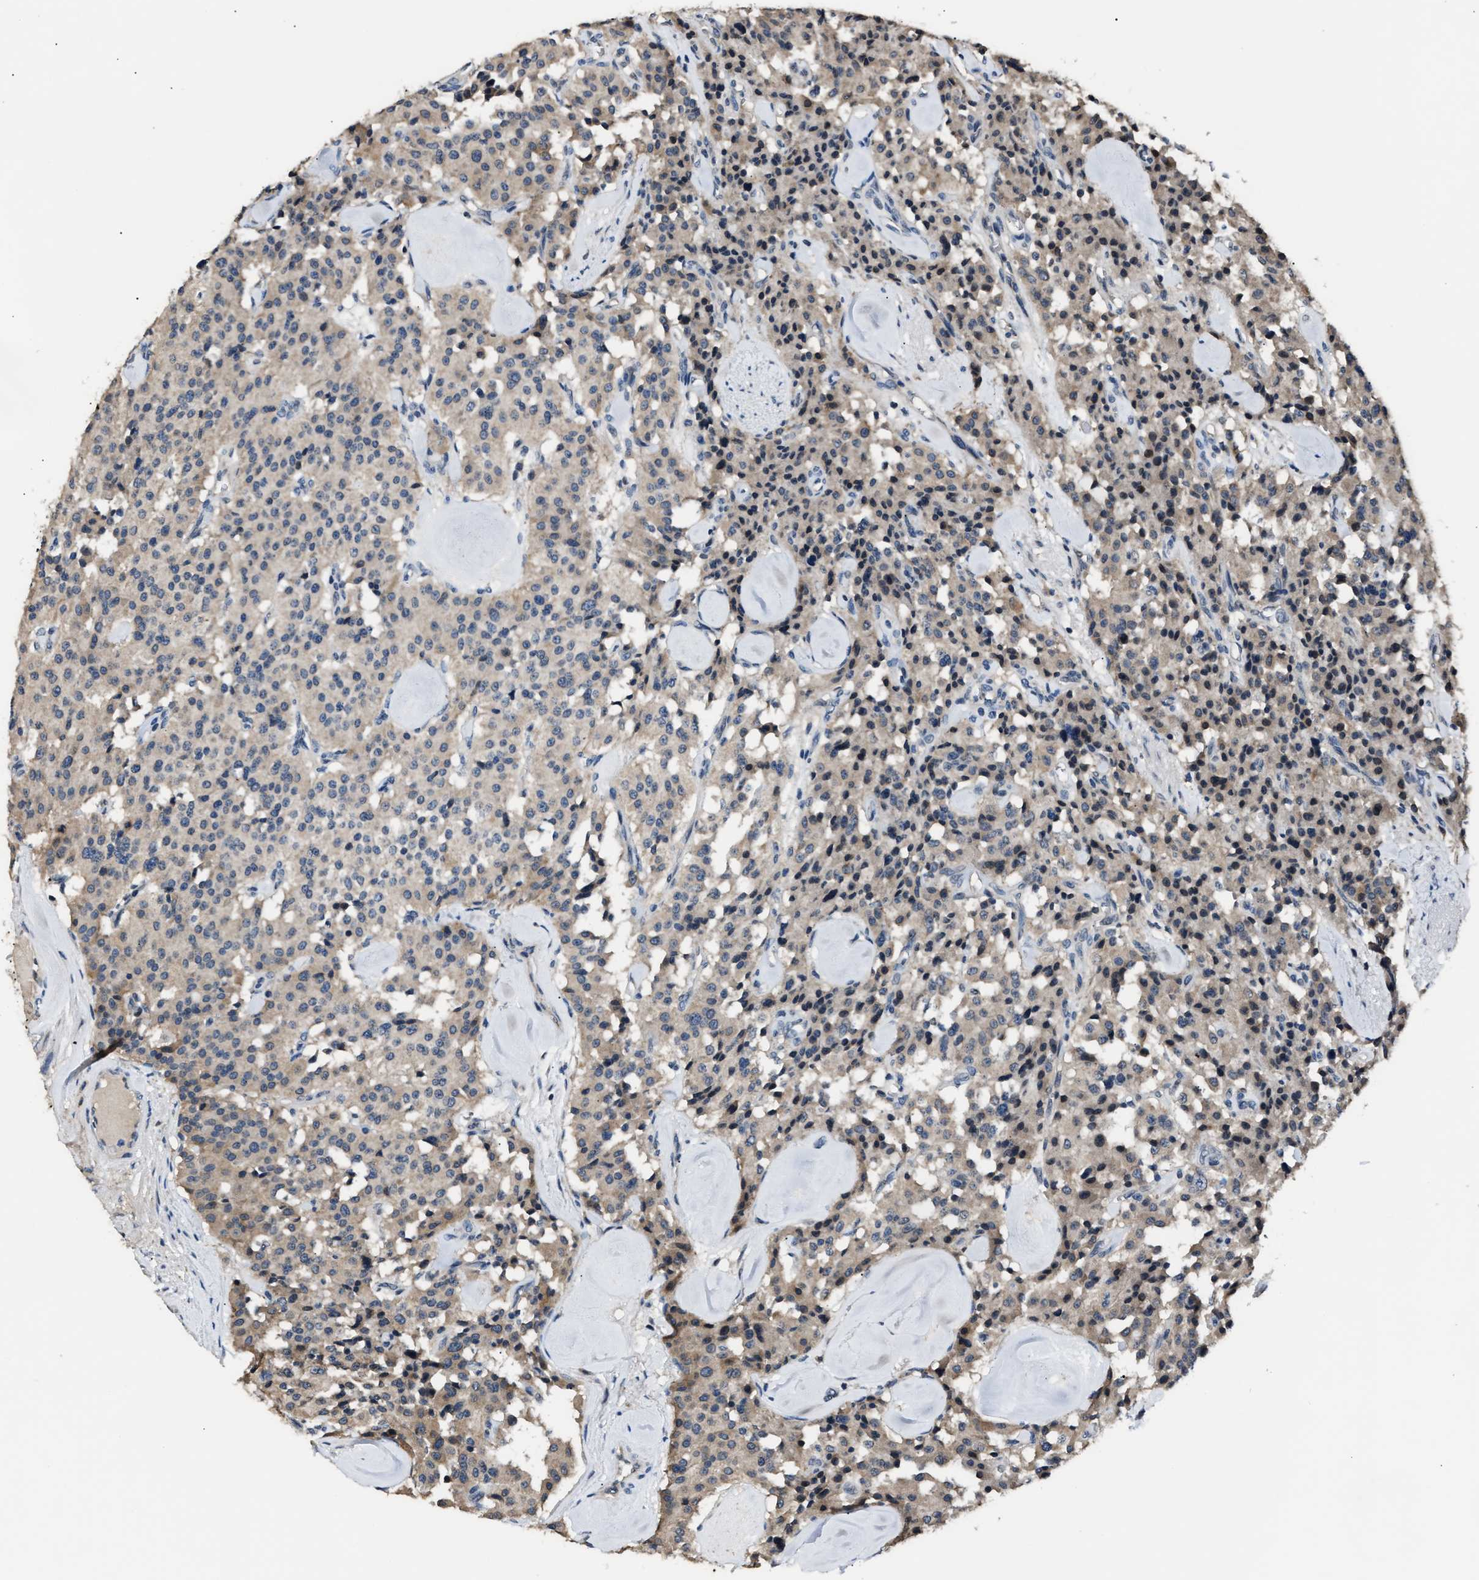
{"staining": {"intensity": "weak", "quantity": "25%-75%", "location": "cytoplasmic/membranous"}, "tissue": "carcinoid", "cell_type": "Tumor cells", "image_type": "cancer", "snomed": [{"axis": "morphology", "description": "Carcinoid, malignant, NOS"}, {"axis": "topography", "description": "Lung"}], "caption": "Carcinoid (malignant) tissue displays weak cytoplasmic/membranous positivity in approximately 25%-75% of tumor cells", "gene": "TNRC18", "patient": {"sex": "male", "age": 30}}